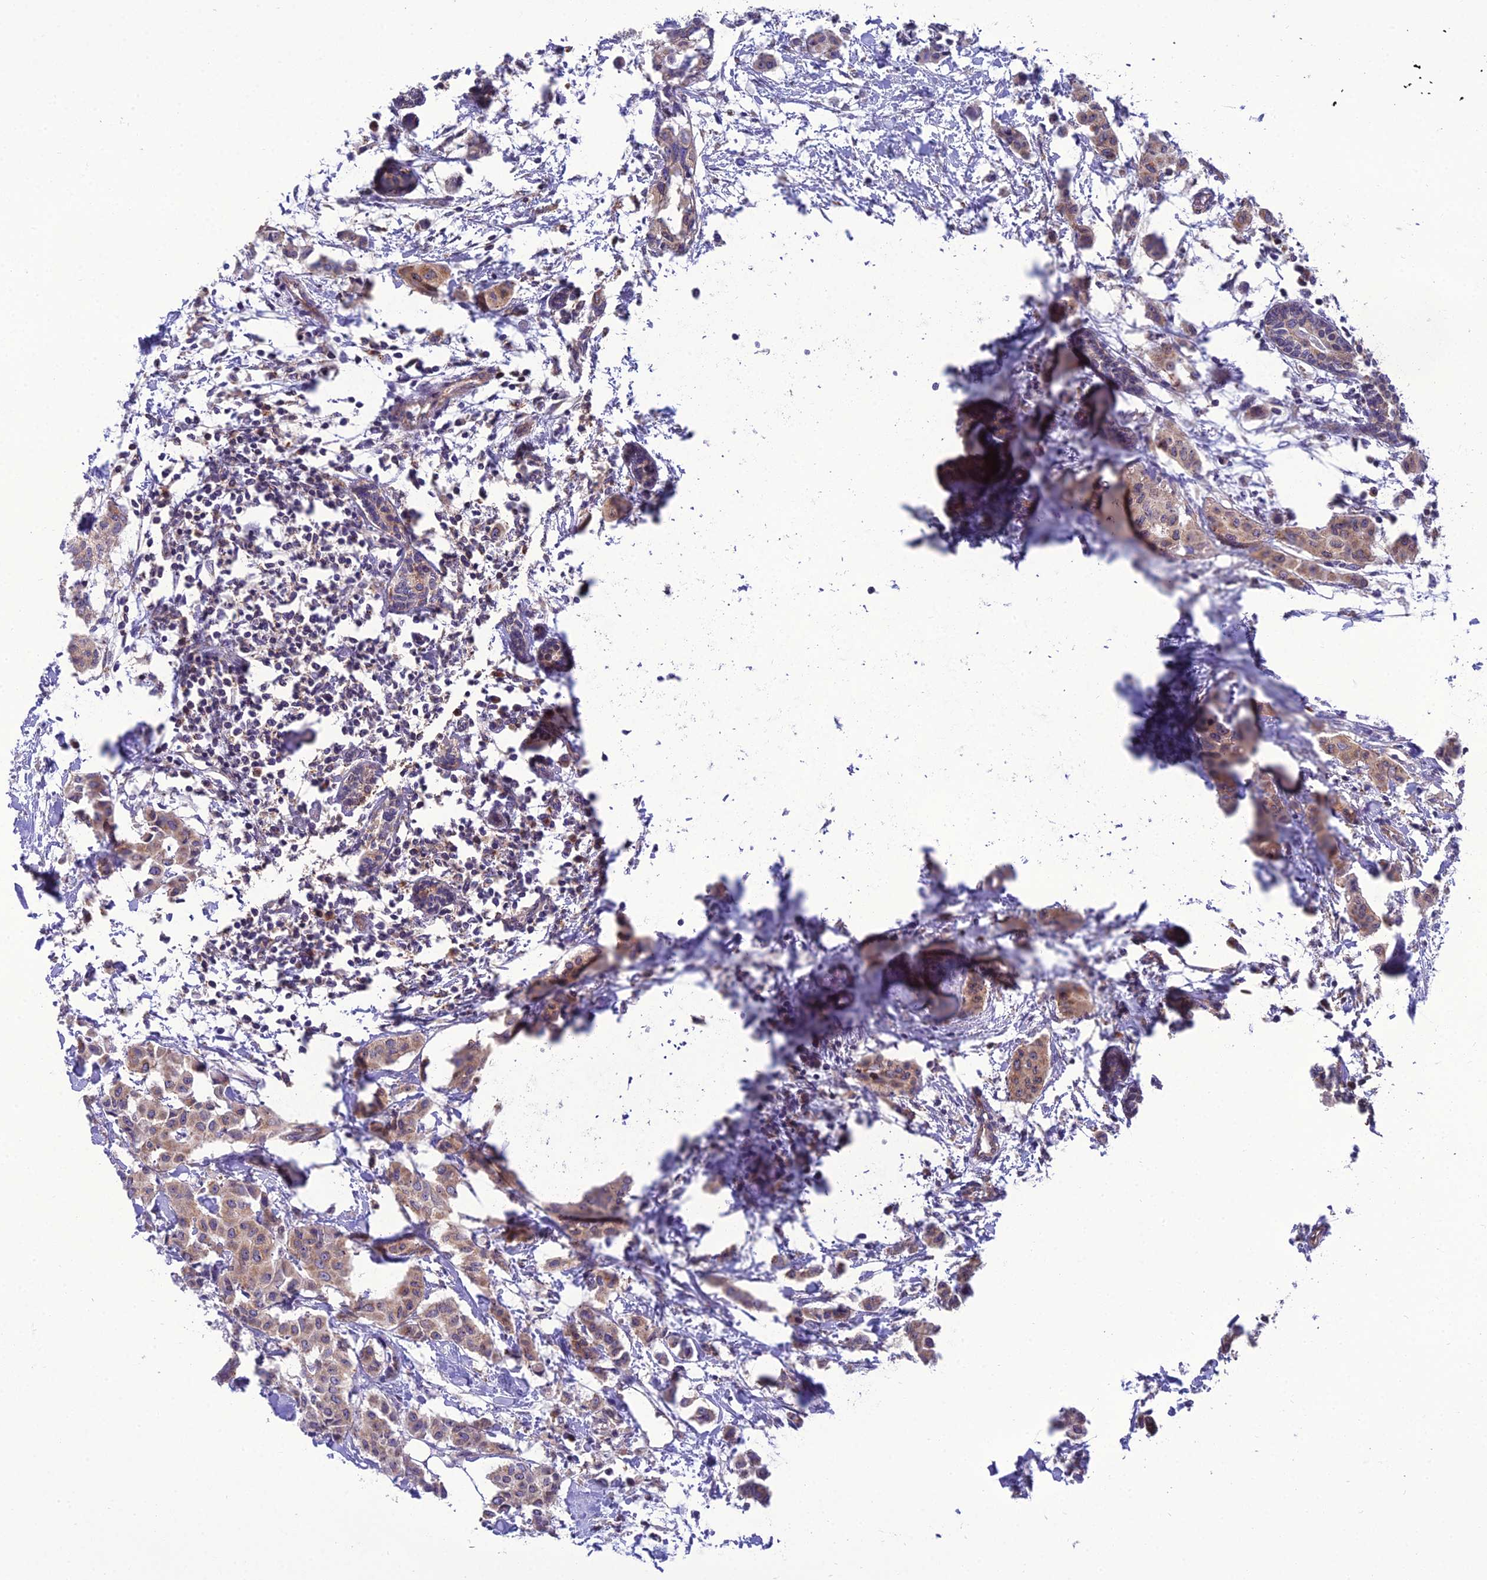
{"staining": {"intensity": "weak", "quantity": ">75%", "location": "cytoplasmic/membranous"}, "tissue": "breast cancer", "cell_type": "Tumor cells", "image_type": "cancer", "snomed": [{"axis": "morphology", "description": "Duct carcinoma"}, {"axis": "topography", "description": "Breast"}], "caption": "Invasive ductal carcinoma (breast) stained with a brown dye displays weak cytoplasmic/membranous positive staining in about >75% of tumor cells.", "gene": "GOLPH3", "patient": {"sex": "female", "age": 40}}